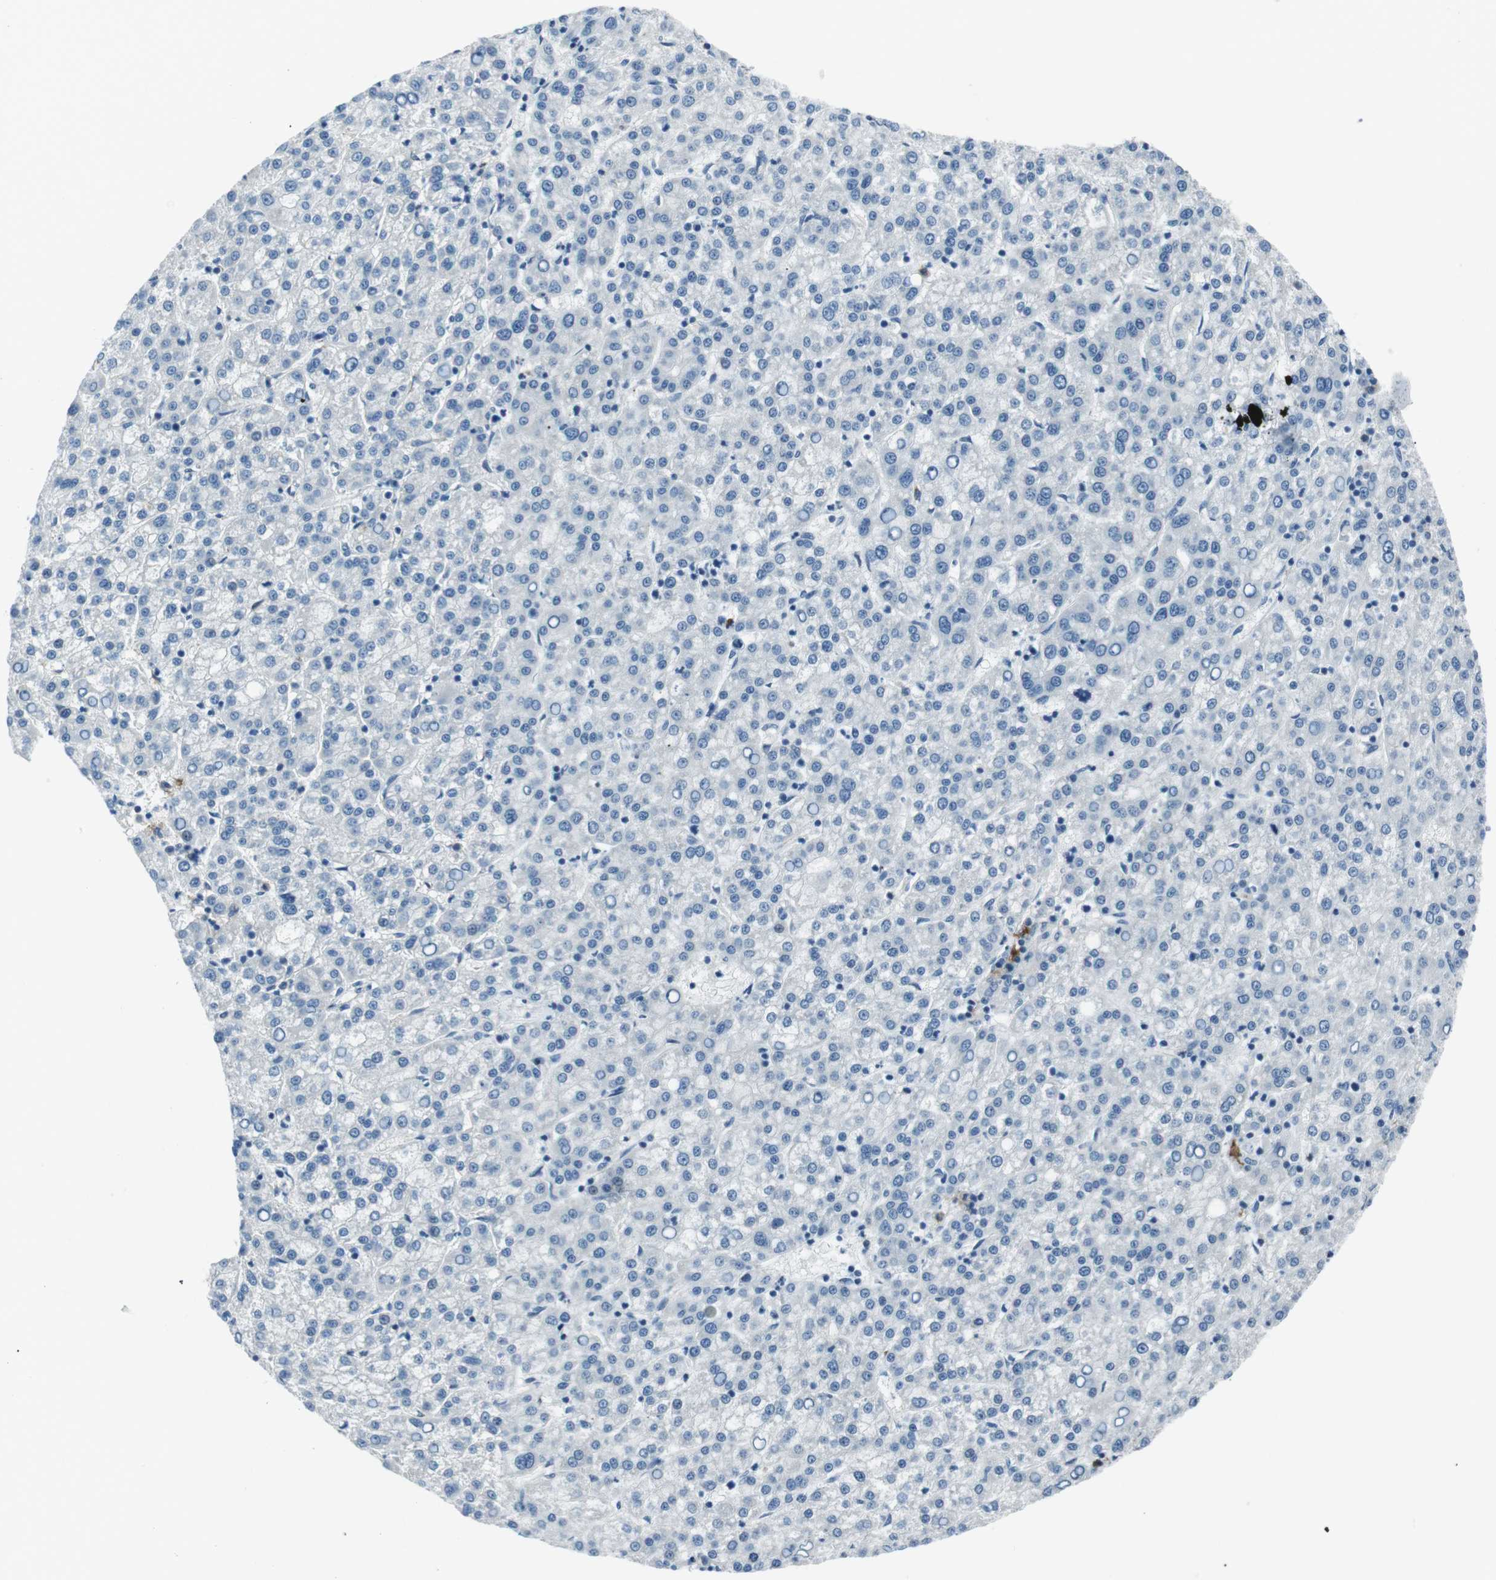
{"staining": {"intensity": "negative", "quantity": "none", "location": "none"}, "tissue": "liver cancer", "cell_type": "Tumor cells", "image_type": "cancer", "snomed": [{"axis": "morphology", "description": "Carcinoma, Hepatocellular, NOS"}, {"axis": "topography", "description": "Liver"}], "caption": "This is an immunohistochemistry (IHC) photomicrograph of human liver cancer. There is no staining in tumor cells.", "gene": "CSF2RA", "patient": {"sex": "female", "age": 58}}